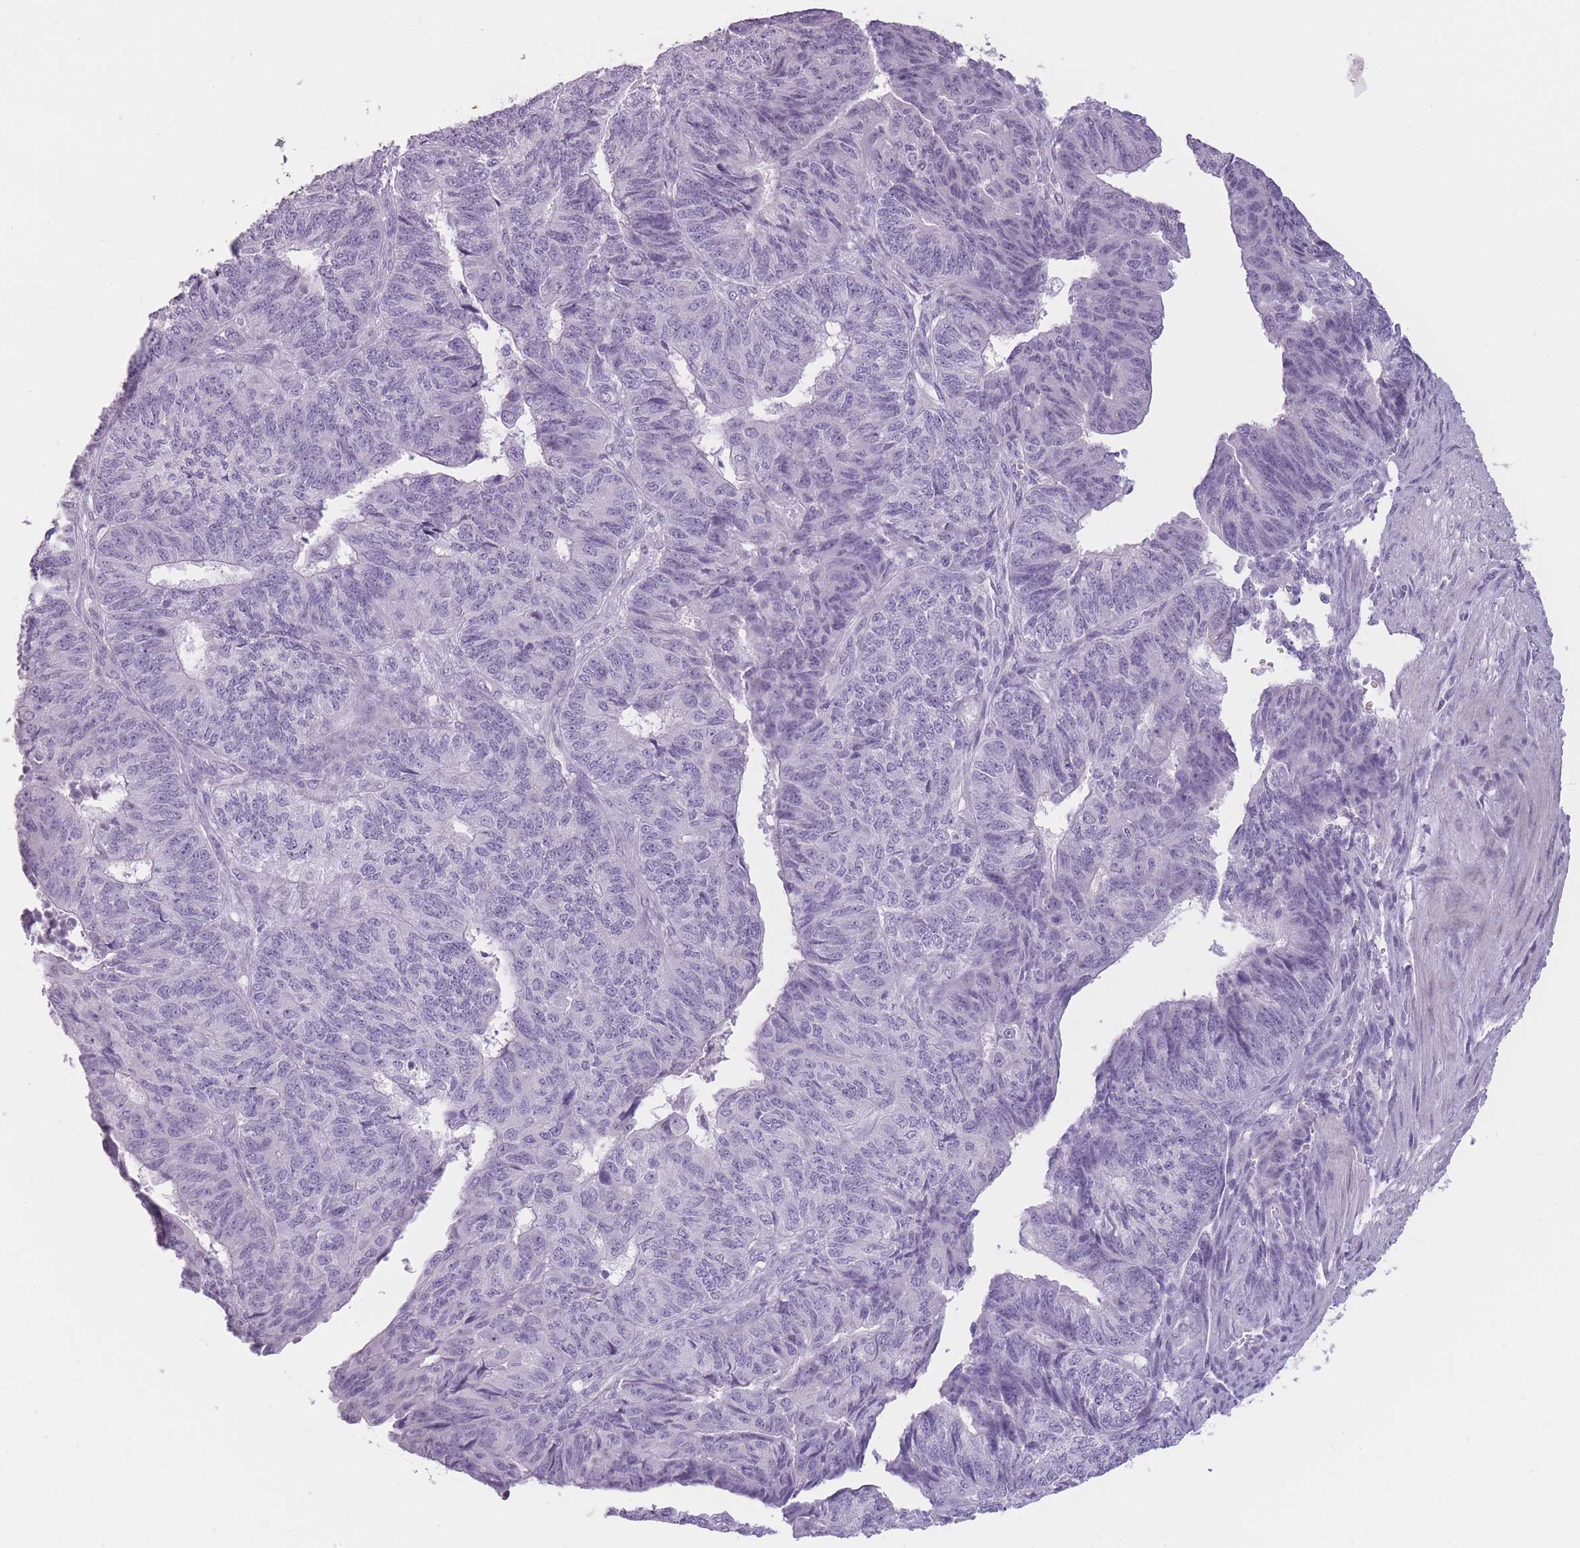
{"staining": {"intensity": "negative", "quantity": "none", "location": "none"}, "tissue": "endometrial cancer", "cell_type": "Tumor cells", "image_type": "cancer", "snomed": [{"axis": "morphology", "description": "Adenocarcinoma, NOS"}, {"axis": "topography", "description": "Endometrium"}], "caption": "The photomicrograph demonstrates no staining of tumor cells in endometrial cancer.", "gene": "TMEM236", "patient": {"sex": "female", "age": 32}}